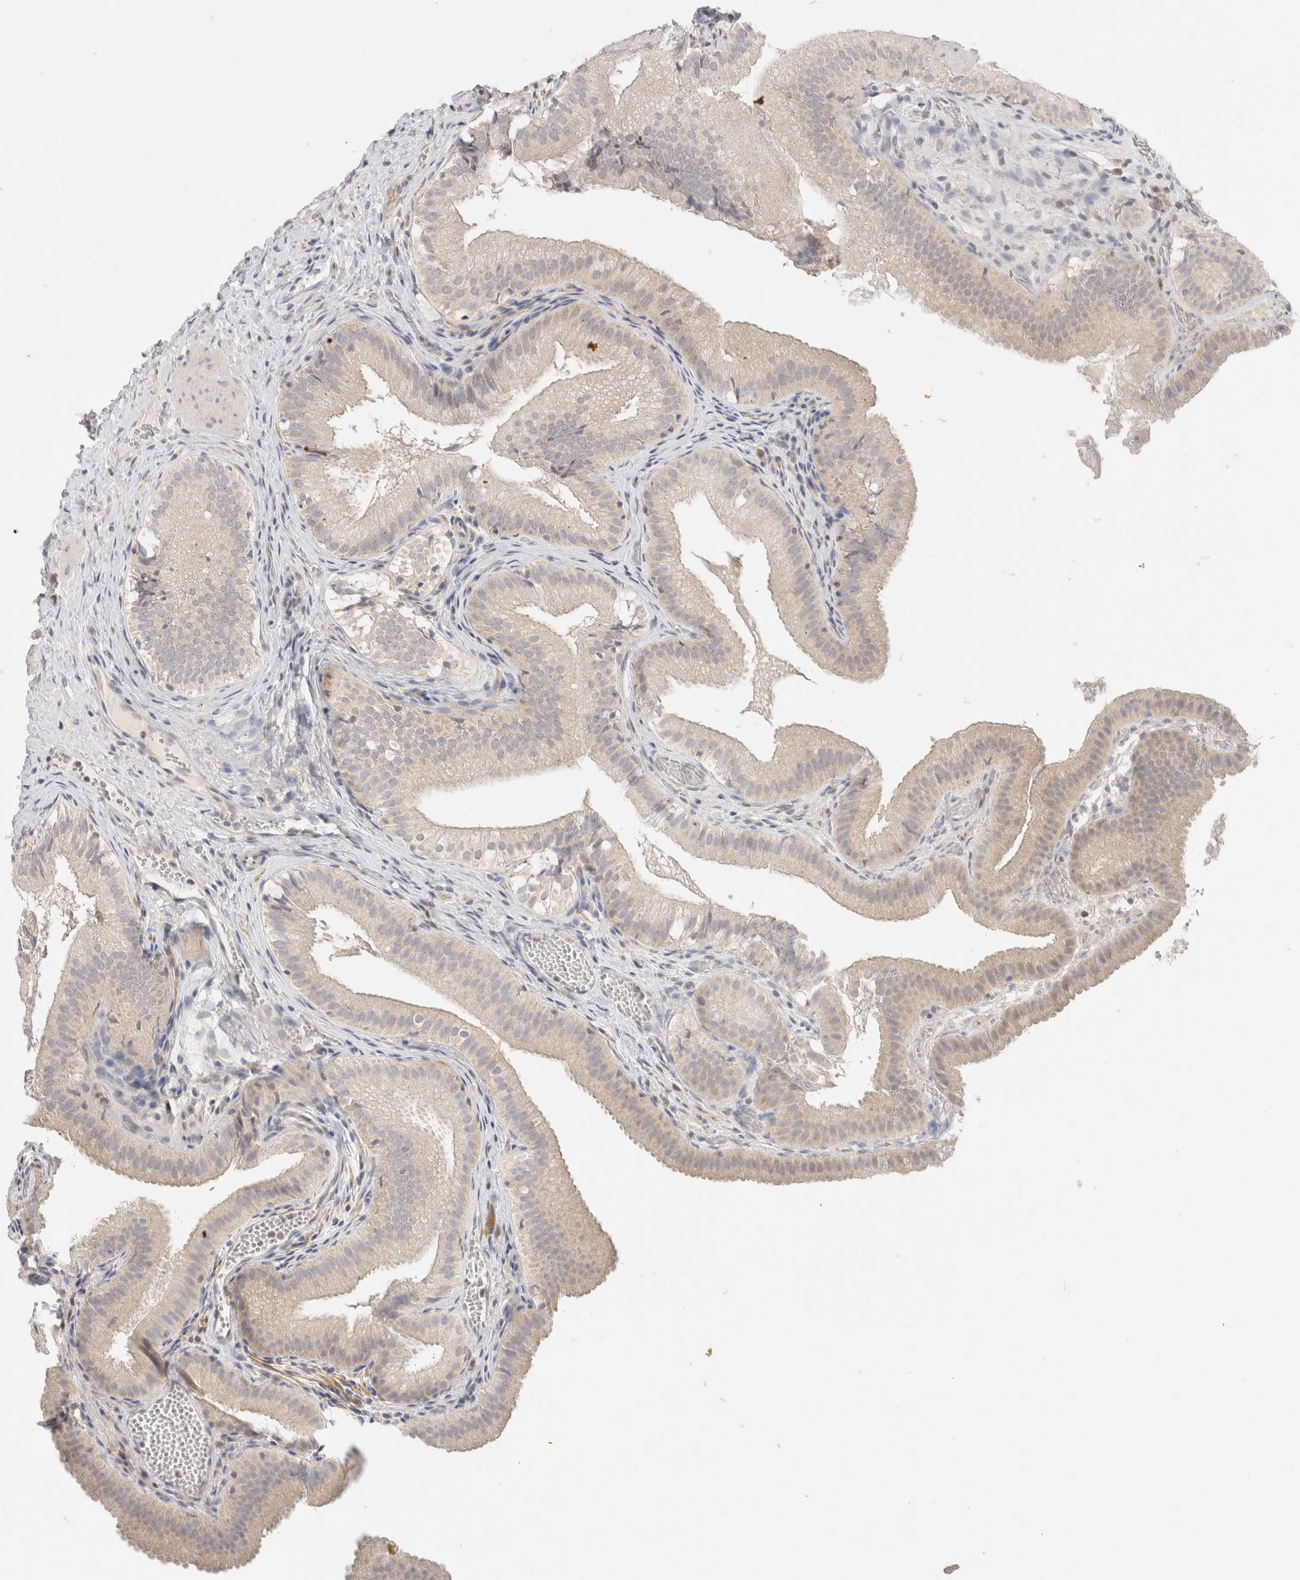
{"staining": {"intensity": "moderate", "quantity": "<25%", "location": "cytoplasmic/membranous"}, "tissue": "gallbladder", "cell_type": "Glandular cells", "image_type": "normal", "snomed": [{"axis": "morphology", "description": "Normal tissue, NOS"}, {"axis": "topography", "description": "Gallbladder"}], "caption": "Glandular cells exhibit low levels of moderate cytoplasmic/membranous positivity in about <25% of cells in unremarkable gallbladder.", "gene": "CHRM4", "patient": {"sex": "female", "age": 30}}